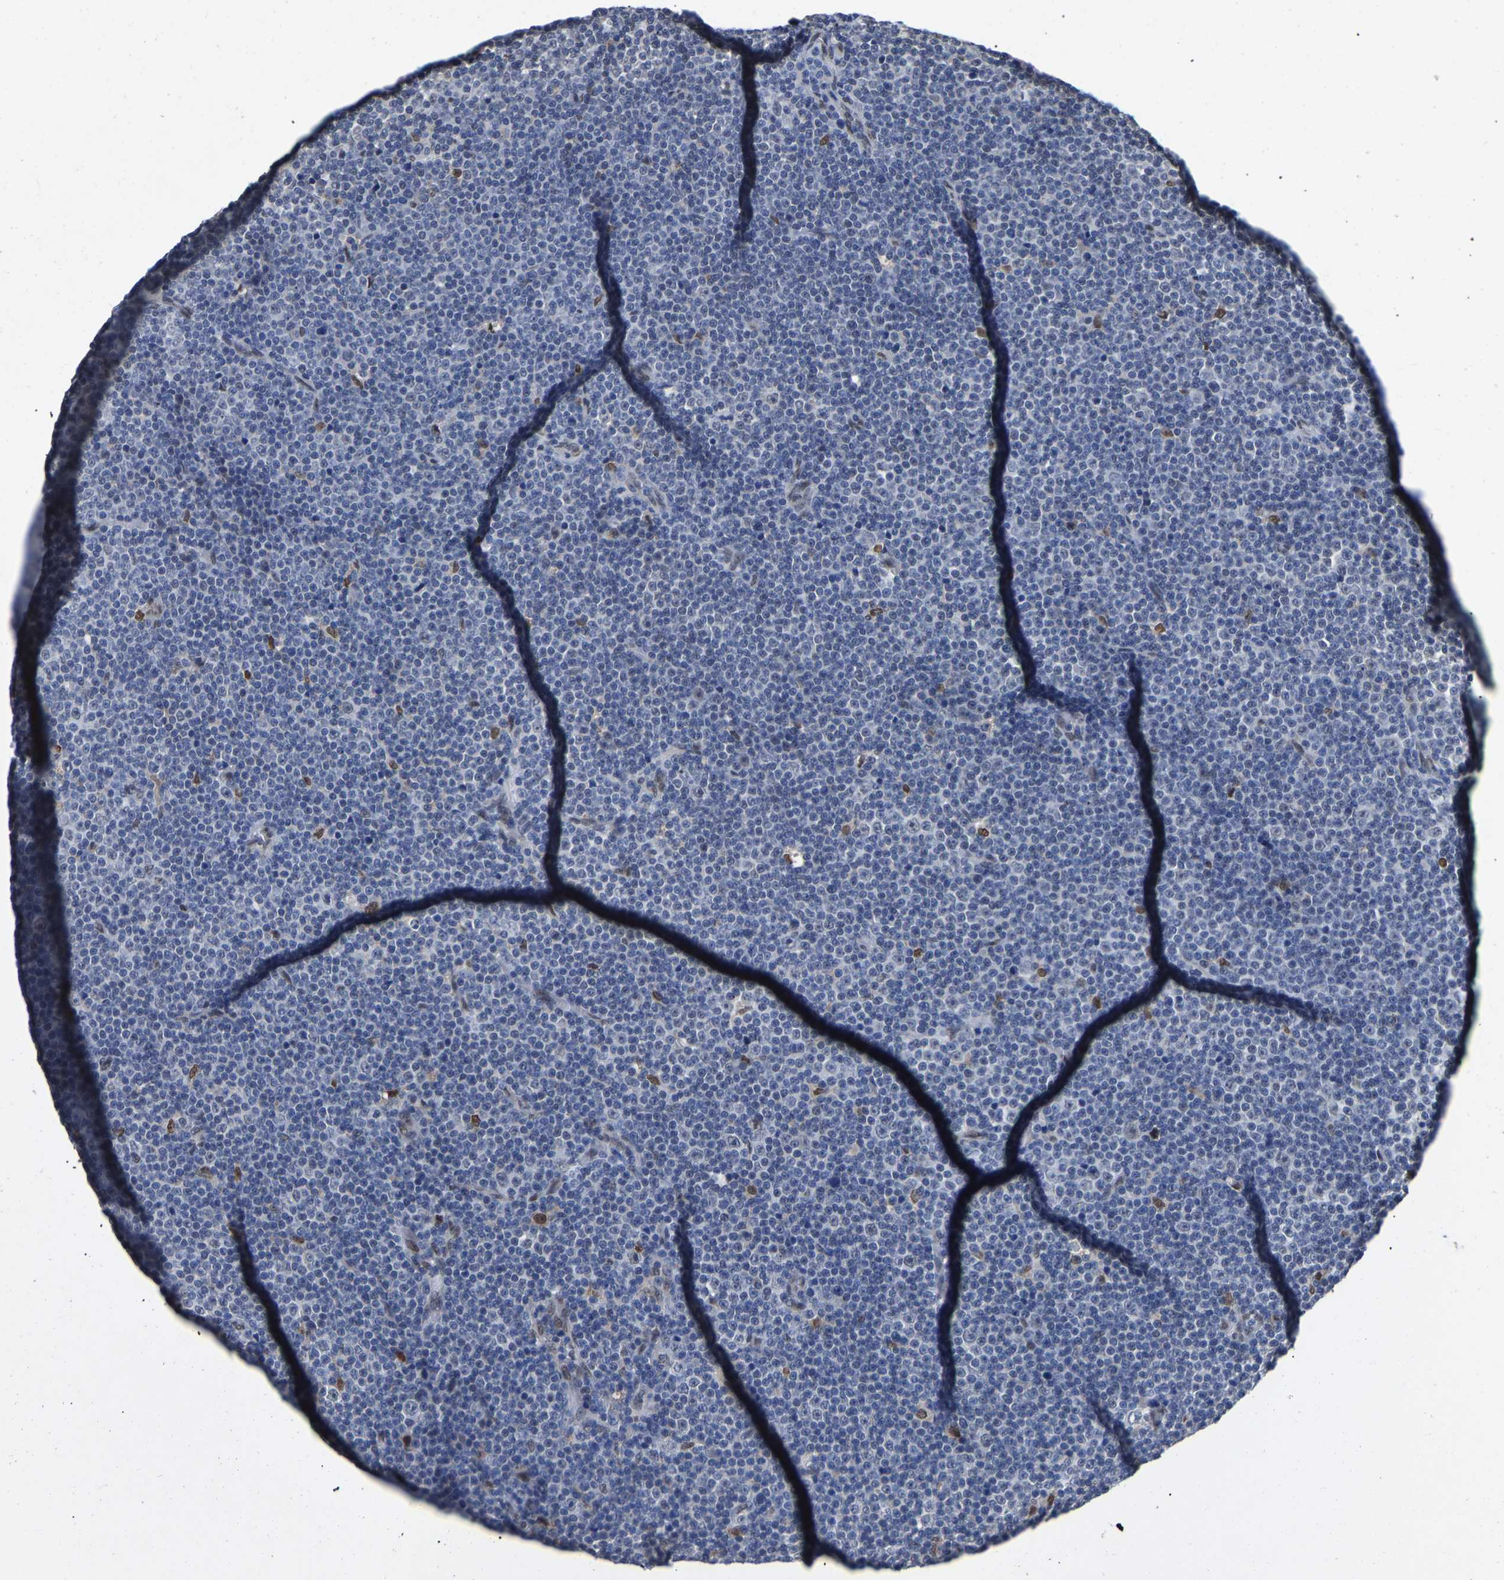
{"staining": {"intensity": "moderate", "quantity": "<25%", "location": "nuclear"}, "tissue": "lymphoma", "cell_type": "Tumor cells", "image_type": "cancer", "snomed": [{"axis": "morphology", "description": "Malignant lymphoma, non-Hodgkin's type, Low grade"}, {"axis": "topography", "description": "Lymph node"}], "caption": "Lymphoma was stained to show a protein in brown. There is low levels of moderate nuclear staining in approximately <25% of tumor cells.", "gene": "QKI", "patient": {"sex": "female", "age": 67}}